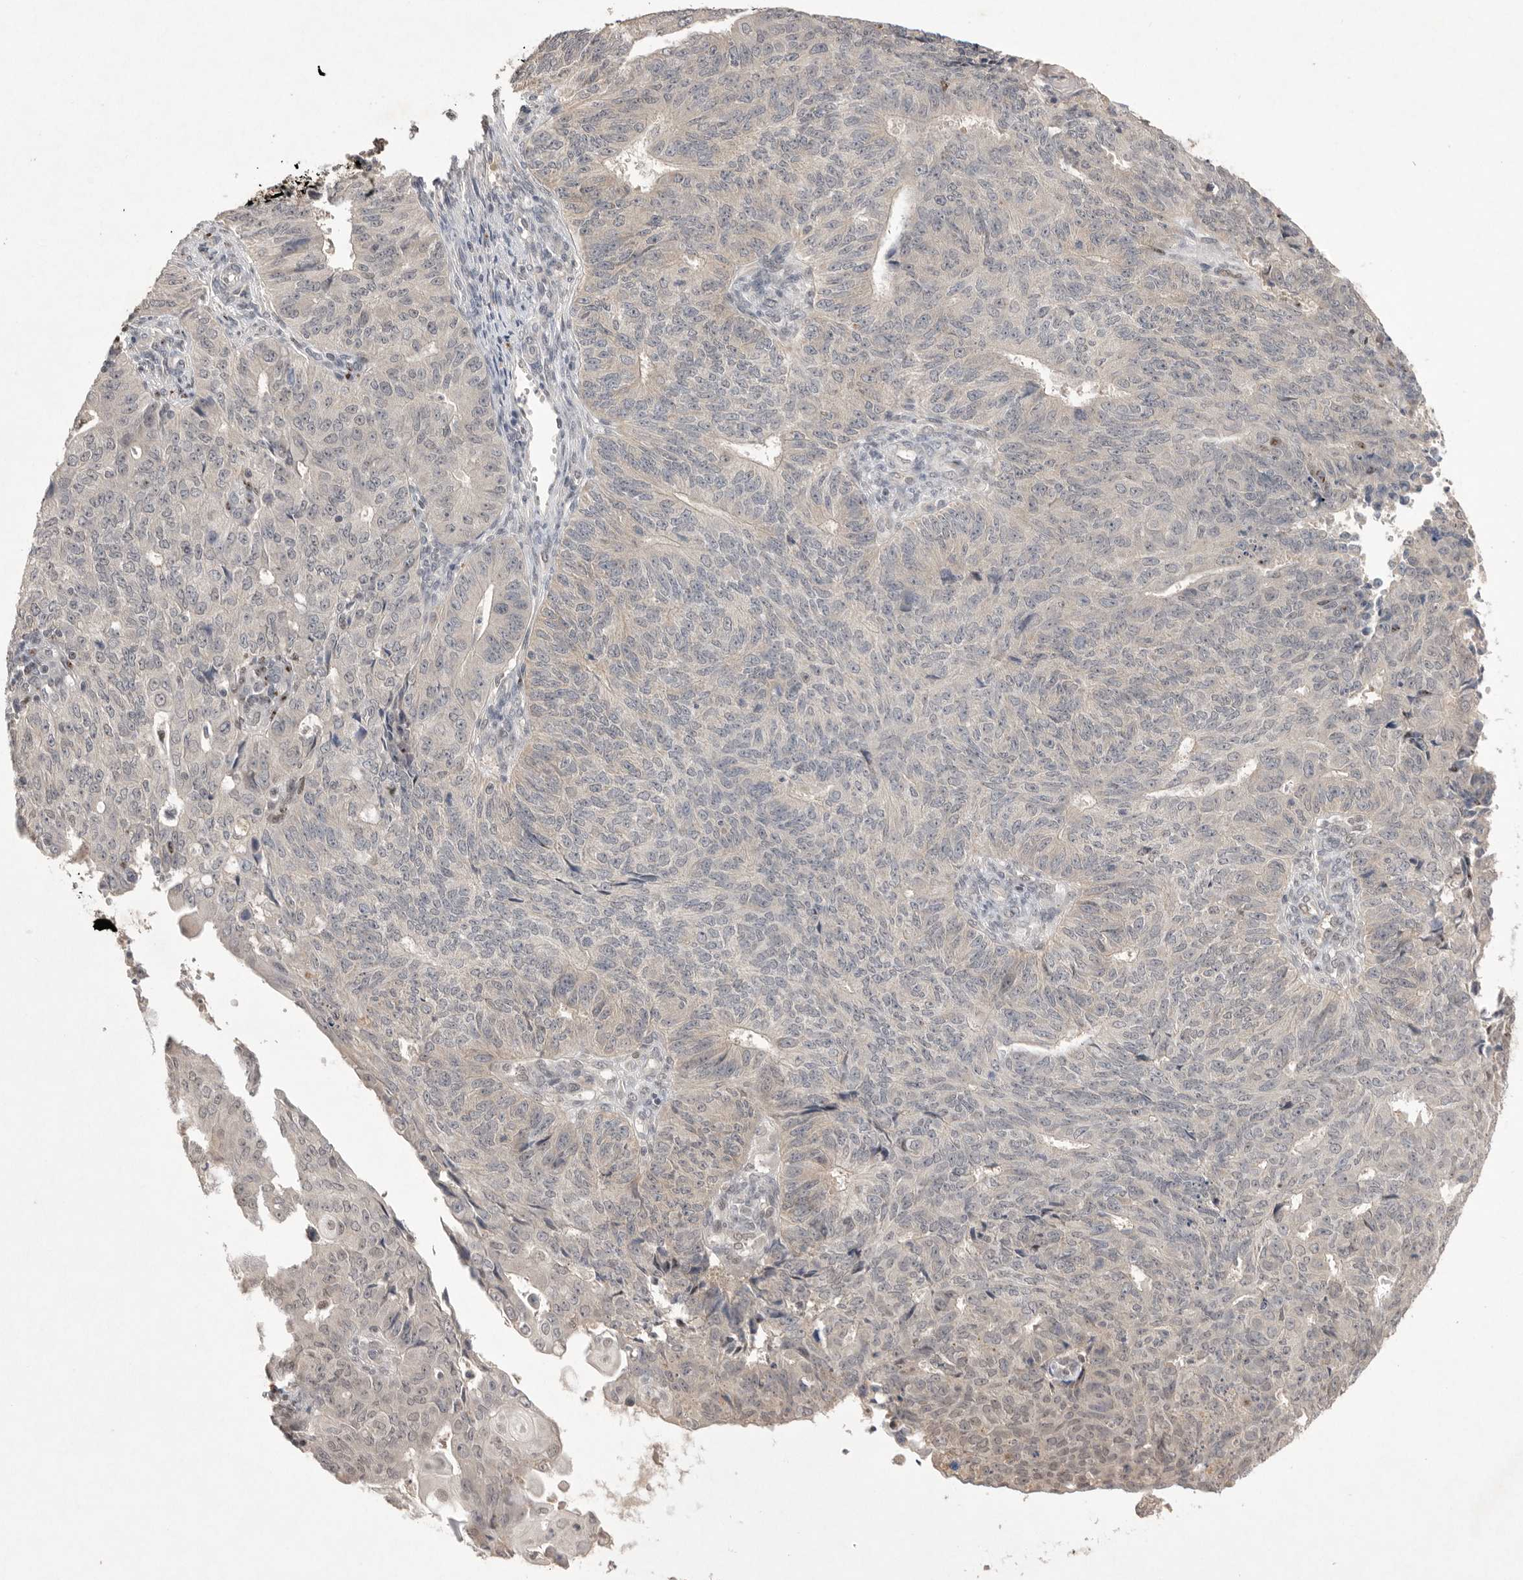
{"staining": {"intensity": "negative", "quantity": "none", "location": "none"}, "tissue": "endometrial cancer", "cell_type": "Tumor cells", "image_type": "cancer", "snomed": [{"axis": "morphology", "description": "Adenocarcinoma, NOS"}, {"axis": "topography", "description": "Endometrium"}], "caption": "The immunohistochemistry (IHC) photomicrograph has no significant positivity in tumor cells of endometrial cancer (adenocarcinoma) tissue.", "gene": "HUS1", "patient": {"sex": "female", "age": 32}}